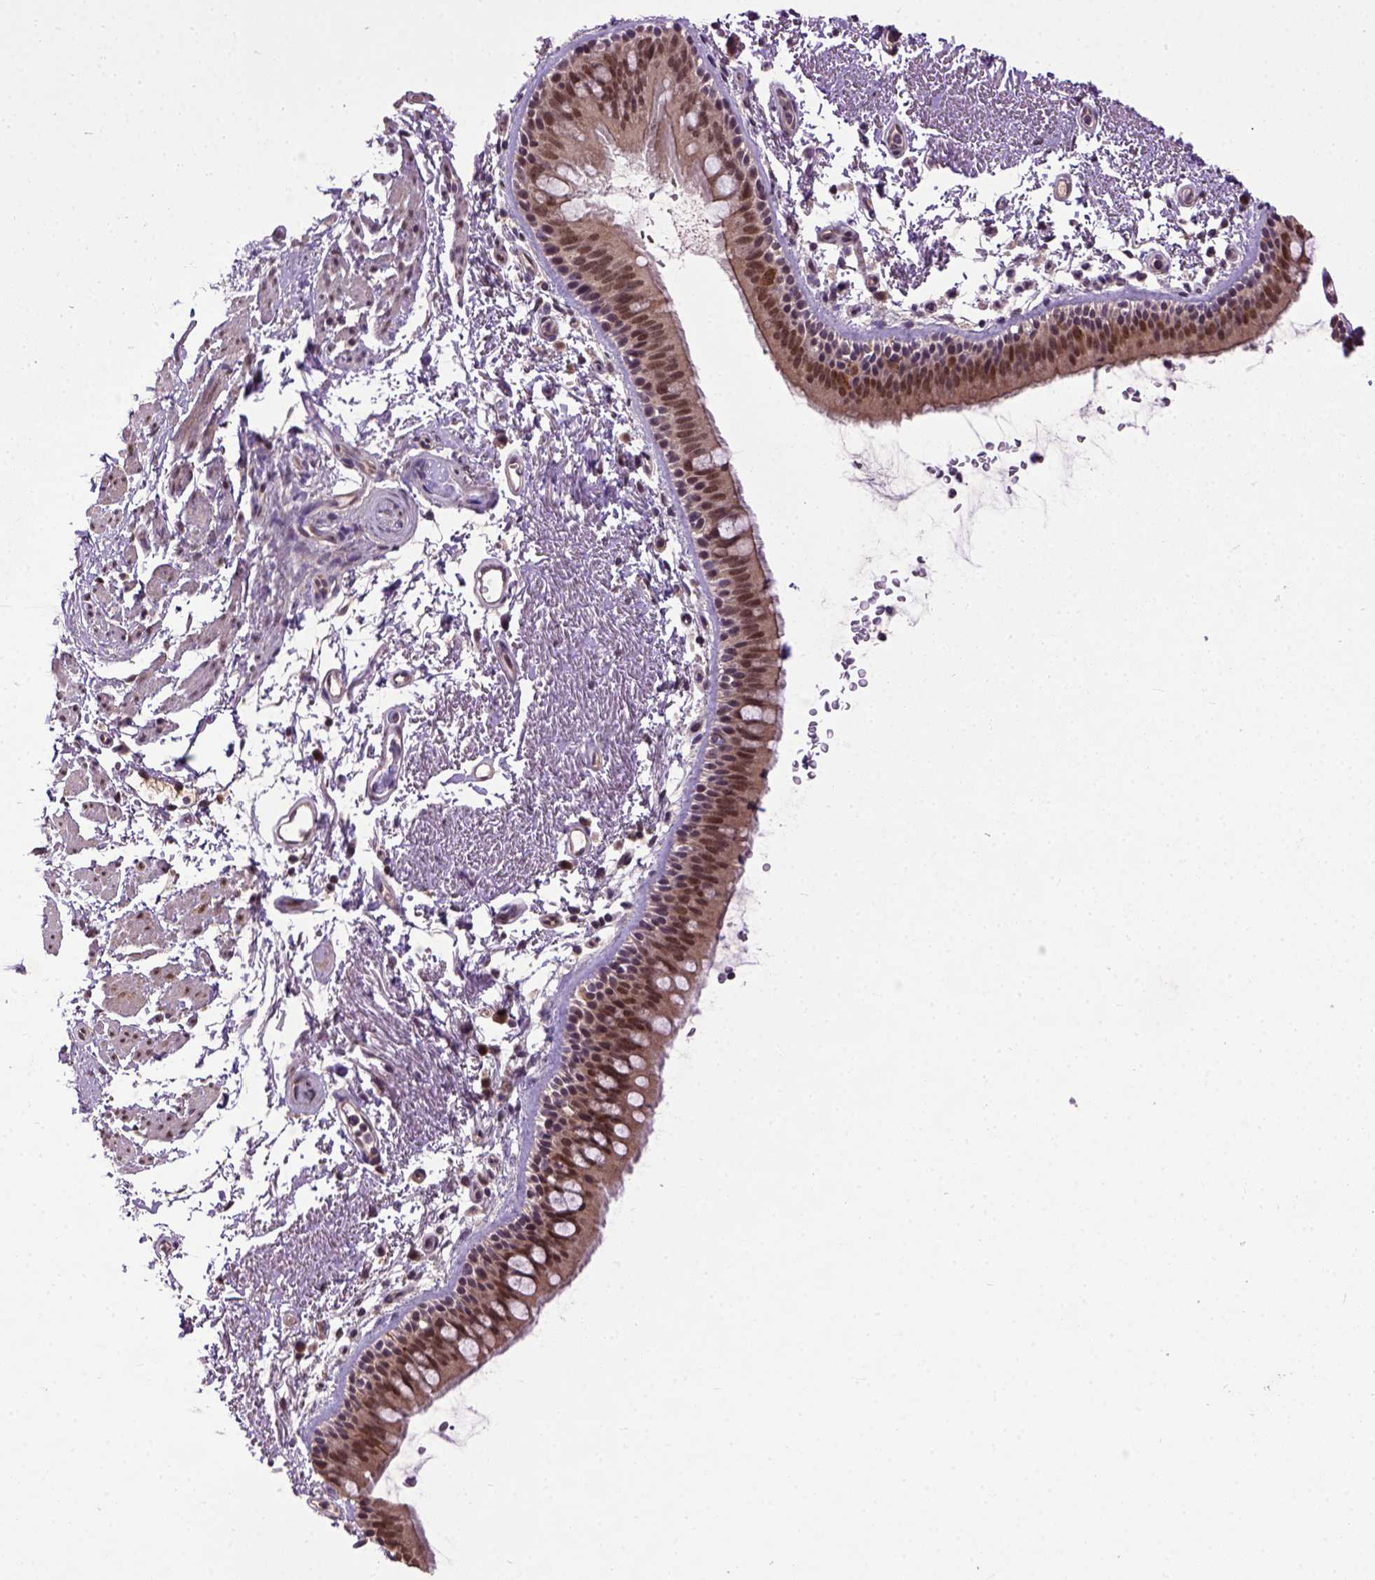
{"staining": {"intensity": "moderate", "quantity": ">75%", "location": "nuclear"}, "tissue": "bronchus", "cell_type": "Respiratory epithelial cells", "image_type": "normal", "snomed": [{"axis": "morphology", "description": "Normal tissue, NOS"}, {"axis": "topography", "description": "Lymph node"}, {"axis": "topography", "description": "Bronchus"}], "caption": "Immunohistochemistry (IHC) of unremarkable human bronchus displays medium levels of moderate nuclear positivity in about >75% of respiratory epithelial cells.", "gene": "UBA3", "patient": {"sex": "female", "age": 70}}